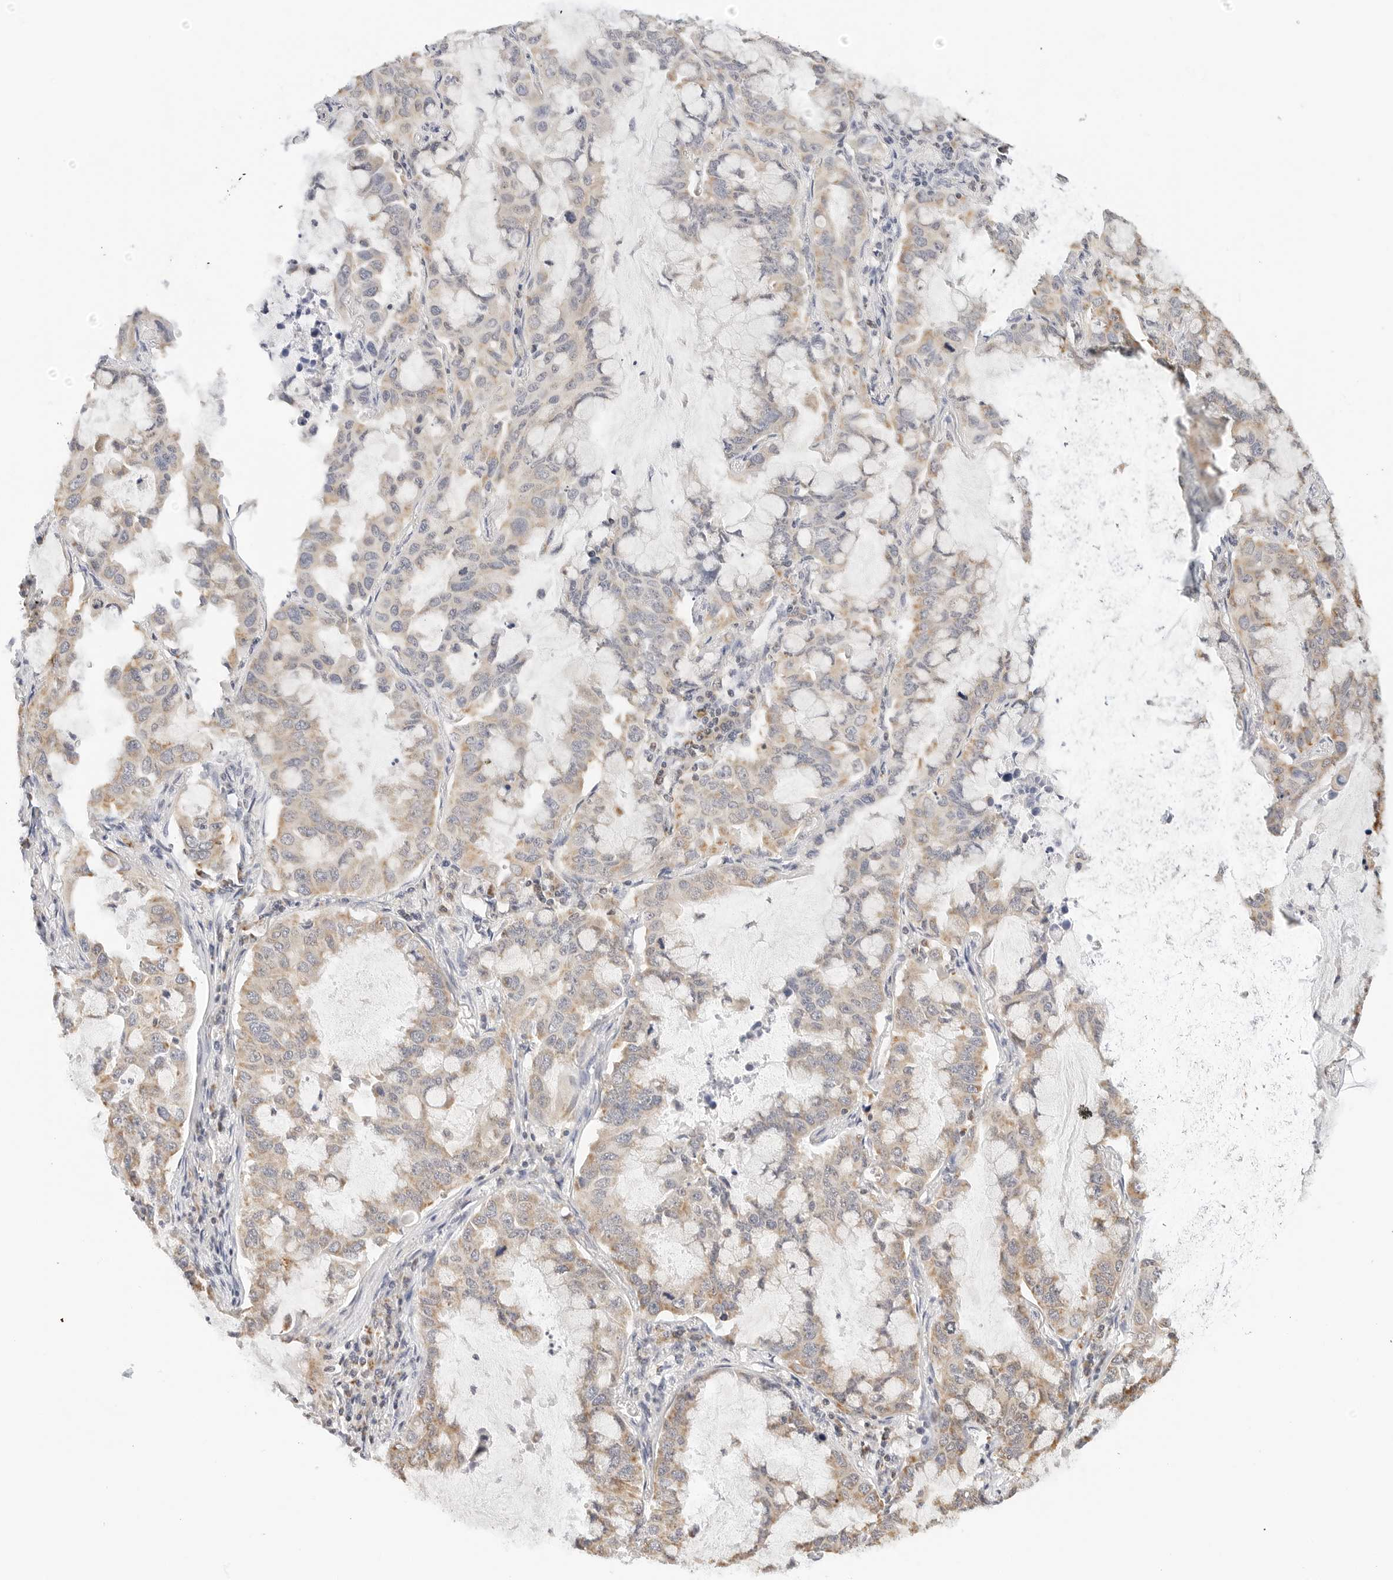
{"staining": {"intensity": "weak", "quantity": "25%-75%", "location": "cytoplasmic/membranous"}, "tissue": "lung cancer", "cell_type": "Tumor cells", "image_type": "cancer", "snomed": [{"axis": "morphology", "description": "Adenocarcinoma, NOS"}, {"axis": "topography", "description": "Lung"}], "caption": "Protein staining demonstrates weak cytoplasmic/membranous positivity in approximately 25%-75% of tumor cells in adenocarcinoma (lung).", "gene": "ATL1", "patient": {"sex": "male", "age": 64}}